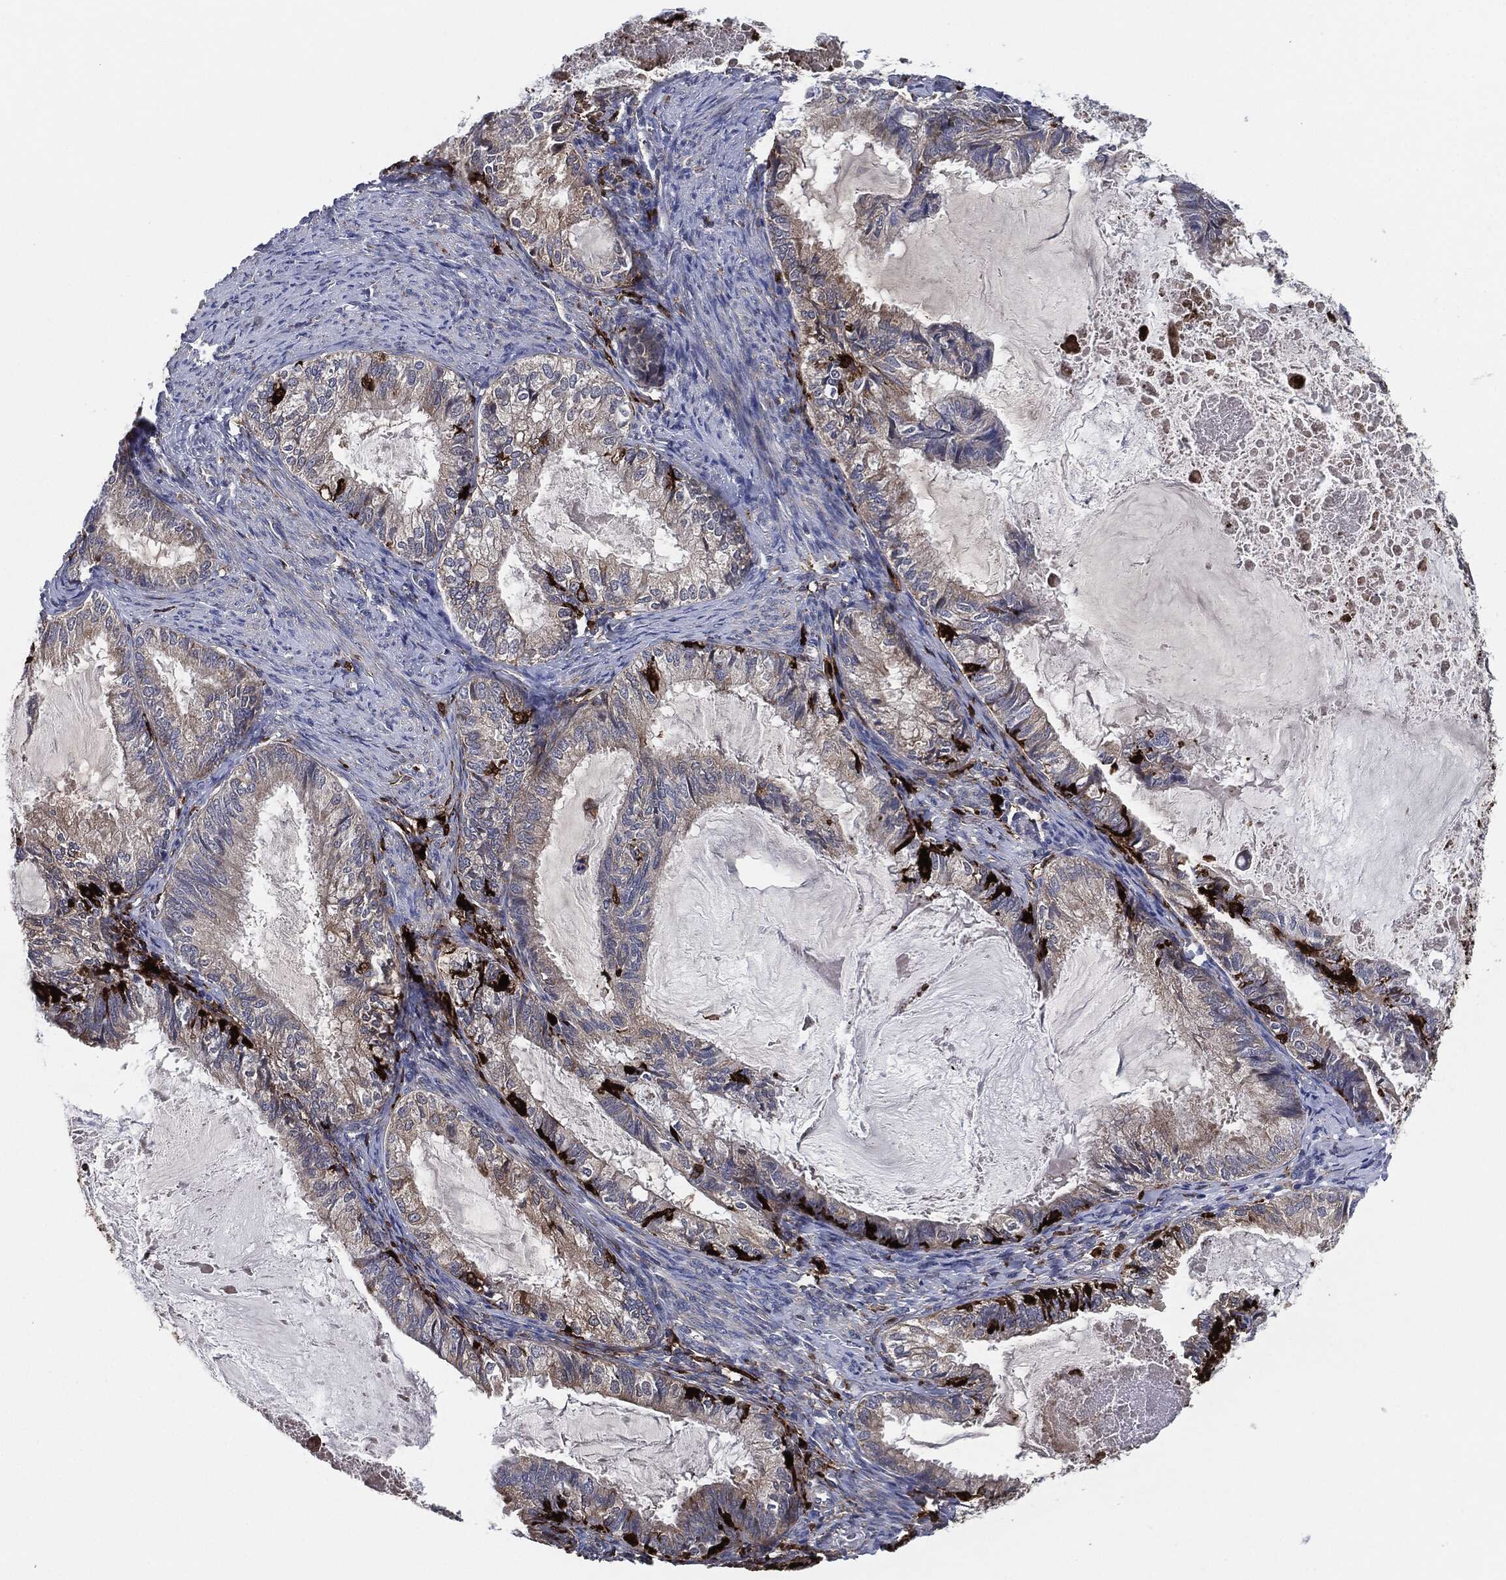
{"staining": {"intensity": "weak", "quantity": "25%-75%", "location": "cytoplasmic/membranous"}, "tissue": "endometrial cancer", "cell_type": "Tumor cells", "image_type": "cancer", "snomed": [{"axis": "morphology", "description": "Adenocarcinoma, NOS"}, {"axis": "topography", "description": "Endometrium"}], "caption": "A brown stain labels weak cytoplasmic/membranous expression of a protein in human endometrial adenocarcinoma tumor cells.", "gene": "TMEM11", "patient": {"sex": "female", "age": 86}}